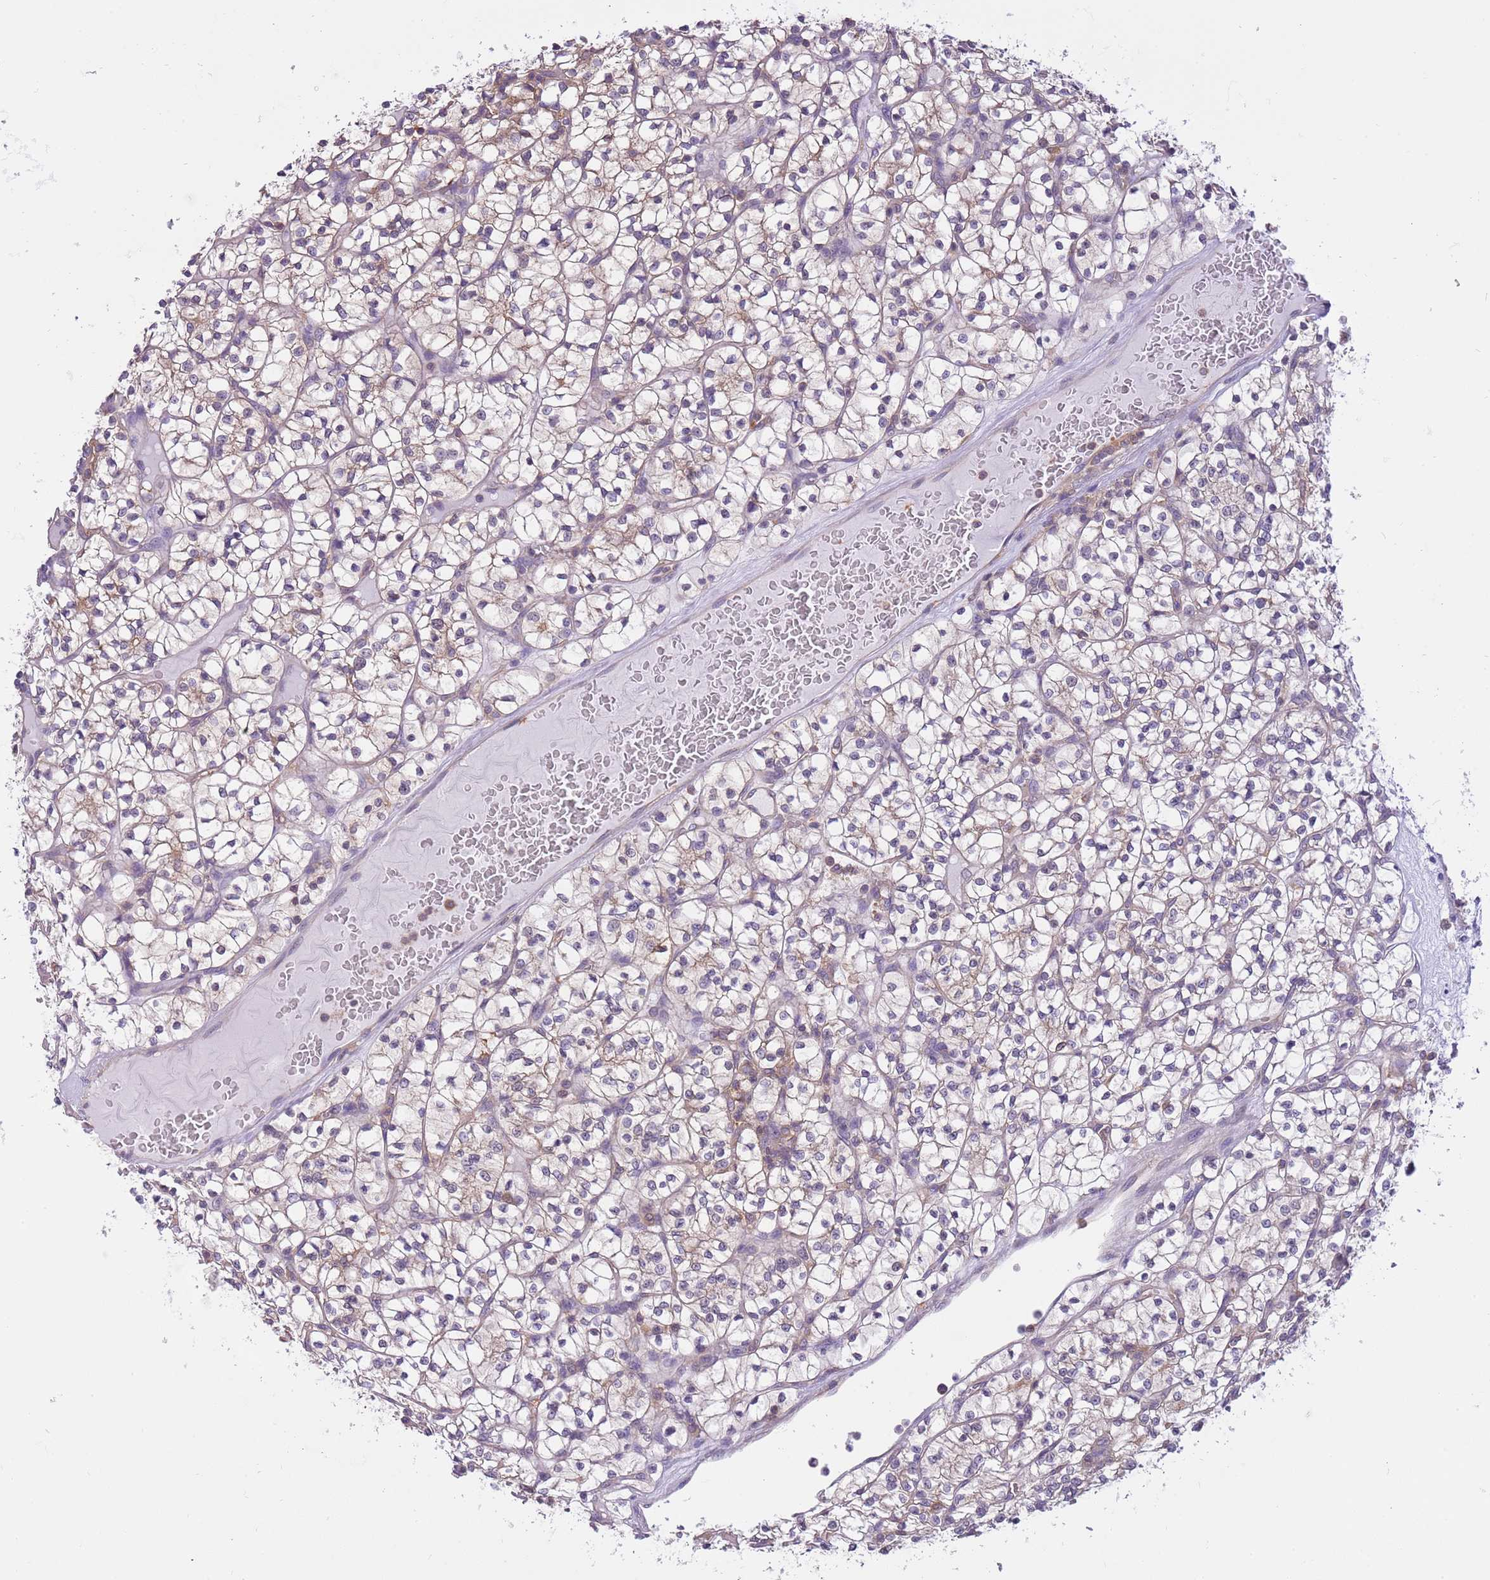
{"staining": {"intensity": "weak", "quantity": "<25%", "location": "cytoplasmic/membranous"}, "tissue": "renal cancer", "cell_type": "Tumor cells", "image_type": "cancer", "snomed": [{"axis": "morphology", "description": "Adenocarcinoma, NOS"}, {"axis": "topography", "description": "Kidney"}], "caption": "High power microscopy histopathology image of an IHC micrograph of adenocarcinoma (renal), revealing no significant positivity in tumor cells. (DAB immunohistochemistry visualized using brightfield microscopy, high magnification).", "gene": "STIP1", "patient": {"sex": "female", "age": 64}}